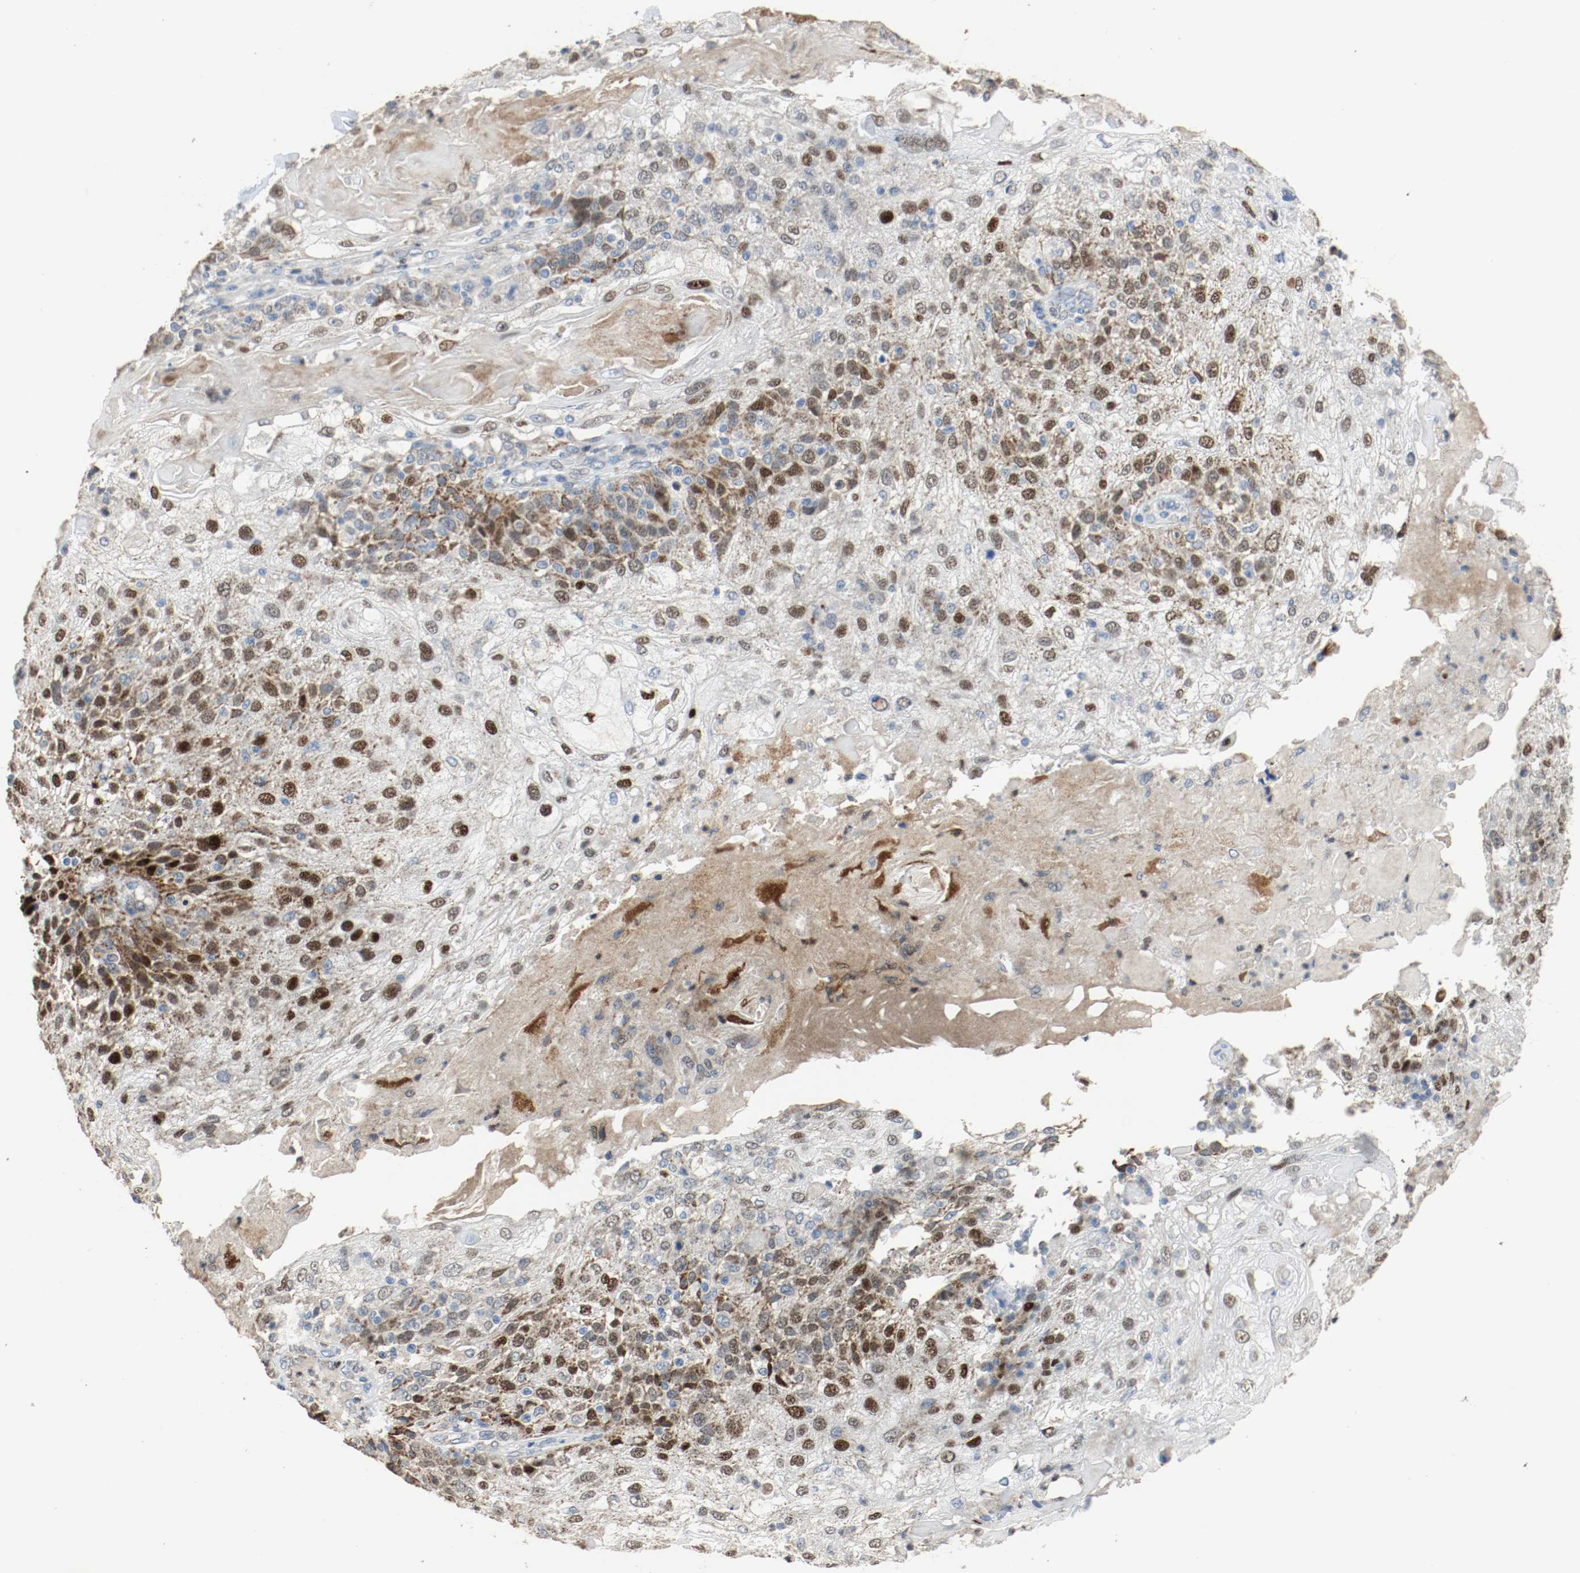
{"staining": {"intensity": "strong", "quantity": ">75%", "location": "cytoplasmic/membranous,nuclear"}, "tissue": "skin cancer", "cell_type": "Tumor cells", "image_type": "cancer", "snomed": [{"axis": "morphology", "description": "Normal tissue, NOS"}, {"axis": "morphology", "description": "Squamous cell carcinoma, NOS"}, {"axis": "topography", "description": "Skin"}], "caption": "A histopathology image showing strong cytoplasmic/membranous and nuclear positivity in approximately >75% of tumor cells in skin cancer (squamous cell carcinoma), as visualized by brown immunohistochemical staining.", "gene": "ALDH4A1", "patient": {"sex": "female", "age": 83}}